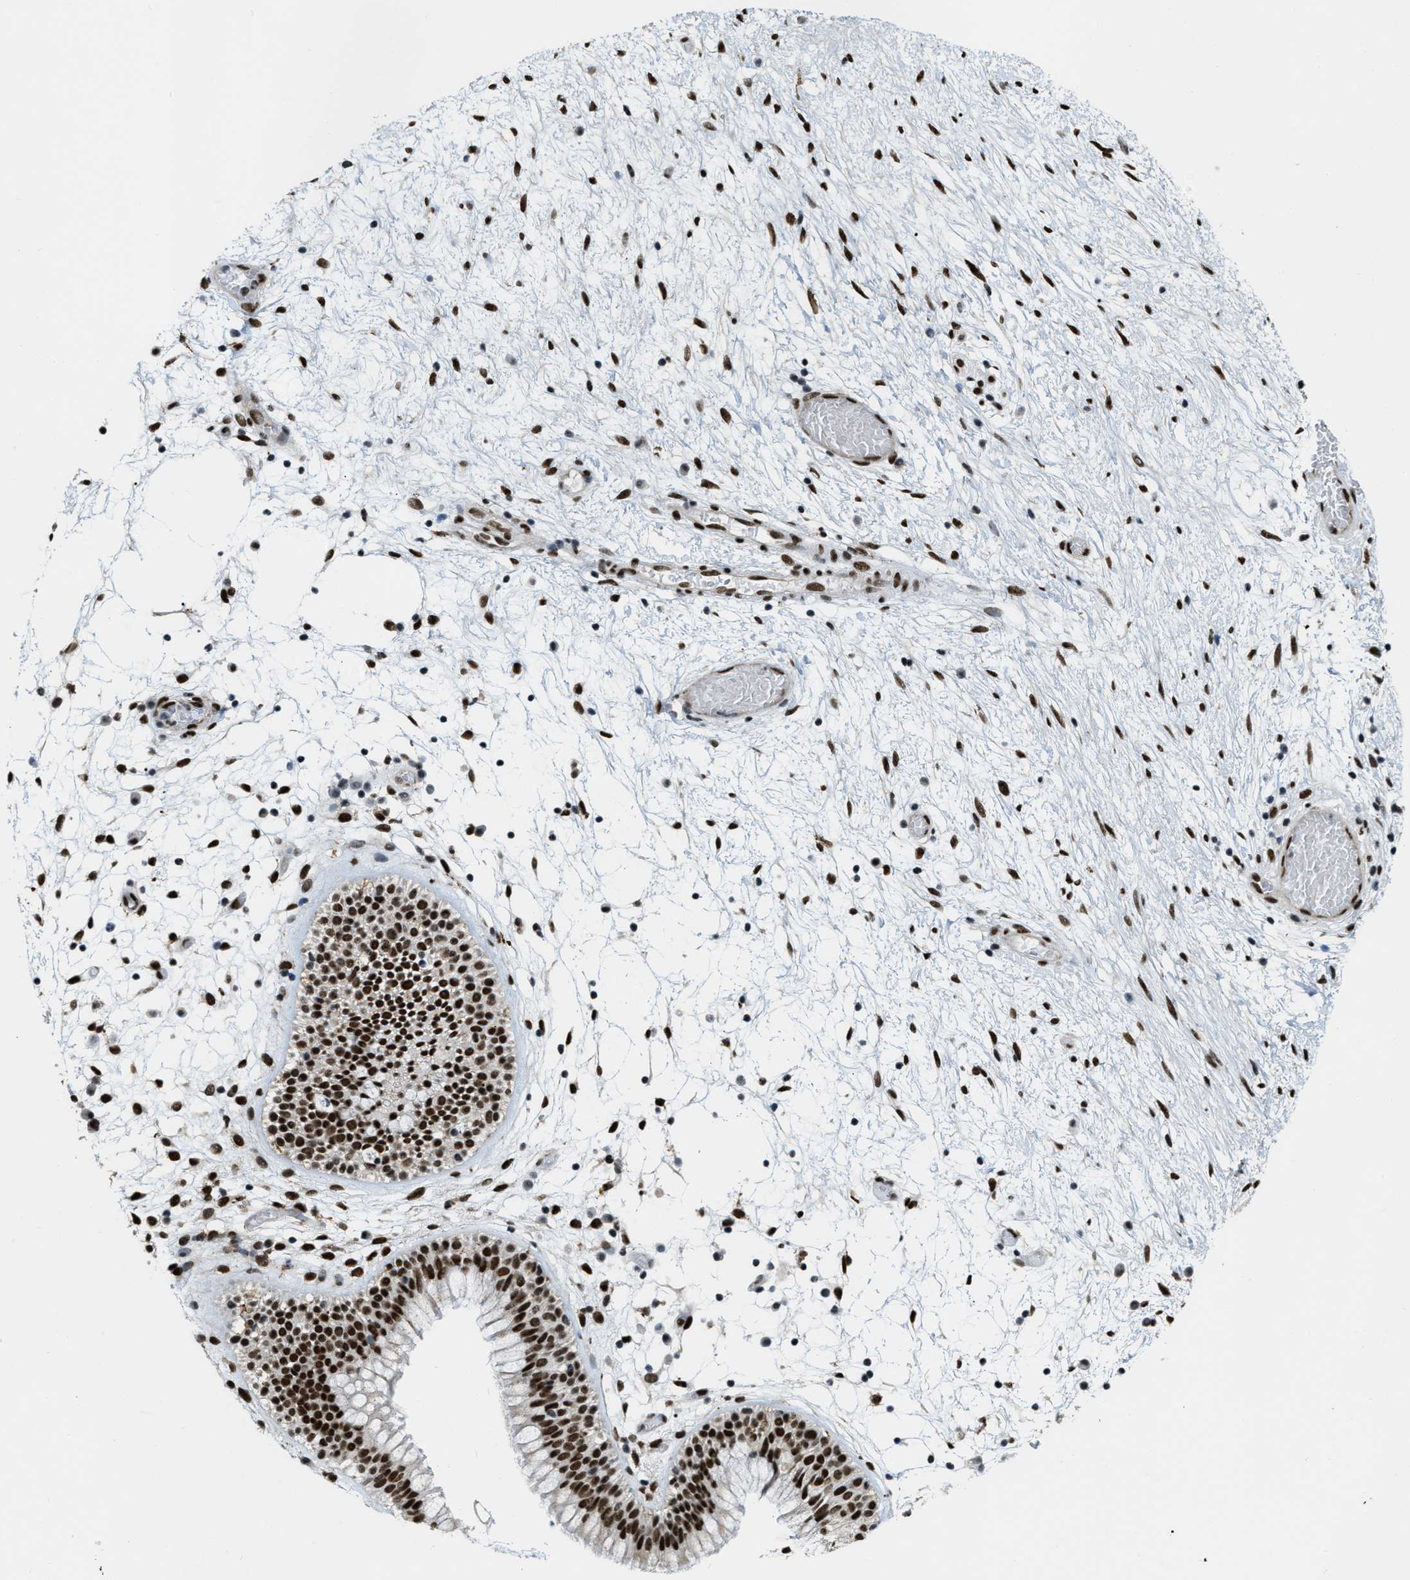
{"staining": {"intensity": "strong", "quantity": ">75%", "location": "nuclear"}, "tissue": "nasopharynx", "cell_type": "Respiratory epithelial cells", "image_type": "normal", "snomed": [{"axis": "morphology", "description": "Normal tissue, NOS"}, {"axis": "morphology", "description": "Inflammation, NOS"}, {"axis": "topography", "description": "Nasopharynx"}], "caption": "Nasopharynx stained with DAB immunohistochemistry shows high levels of strong nuclear expression in approximately >75% of respiratory epithelial cells. (IHC, brightfield microscopy, high magnification).", "gene": "NUMA1", "patient": {"sex": "male", "age": 48}}